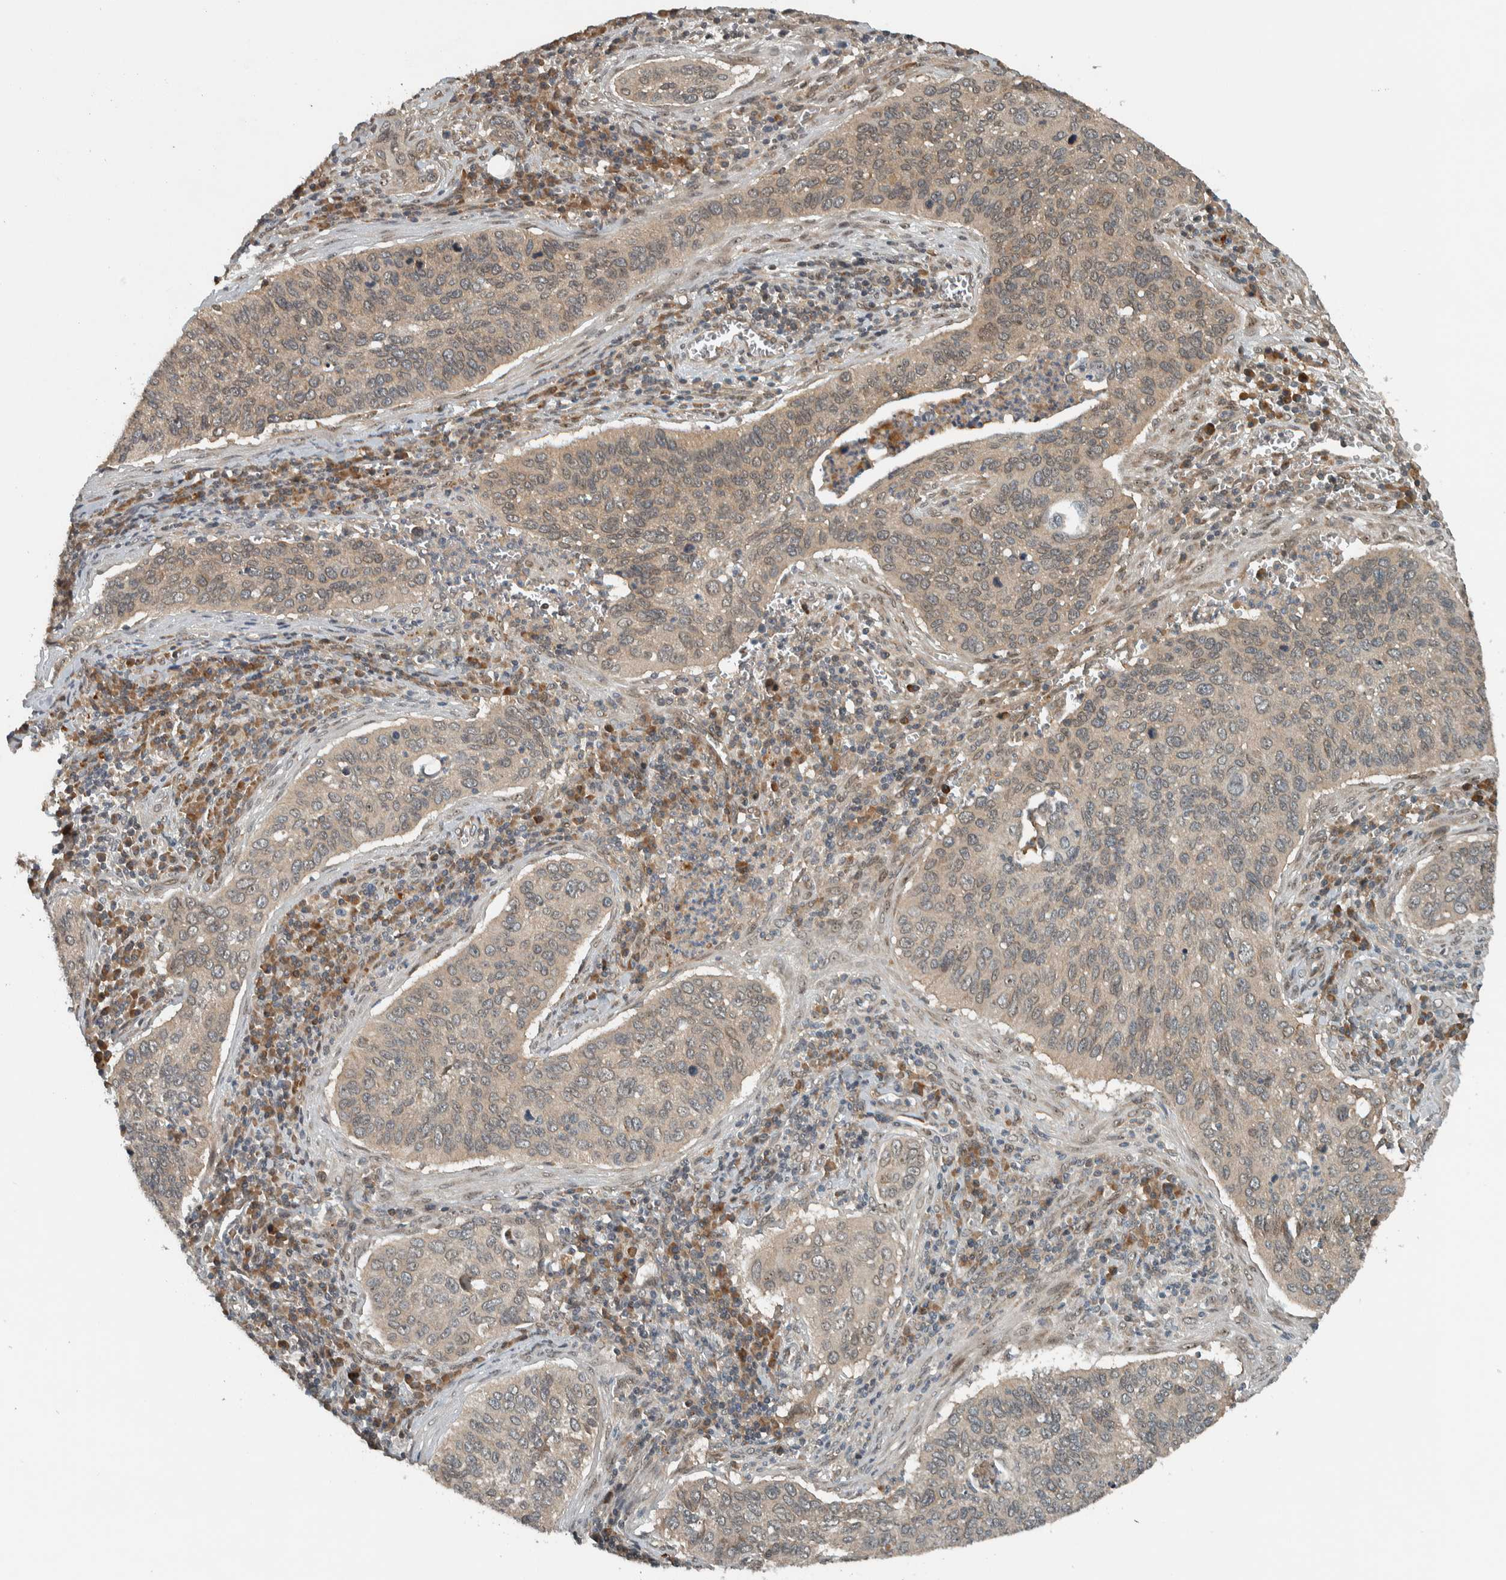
{"staining": {"intensity": "weak", "quantity": ">75%", "location": "cytoplasmic/membranous"}, "tissue": "cervical cancer", "cell_type": "Tumor cells", "image_type": "cancer", "snomed": [{"axis": "morphology", "description": "Squamous cell carcinoma, NOS"}, {"axis": "topography", "description": "Cervix"}], "caption": "Weak cytoplasmic/membranous staining for a protein is appreciated in about >75% of tumor cells of cervical cancer using IHC.", "gene": "XPO5", "patient": {"sex": "female", "age": 53}}